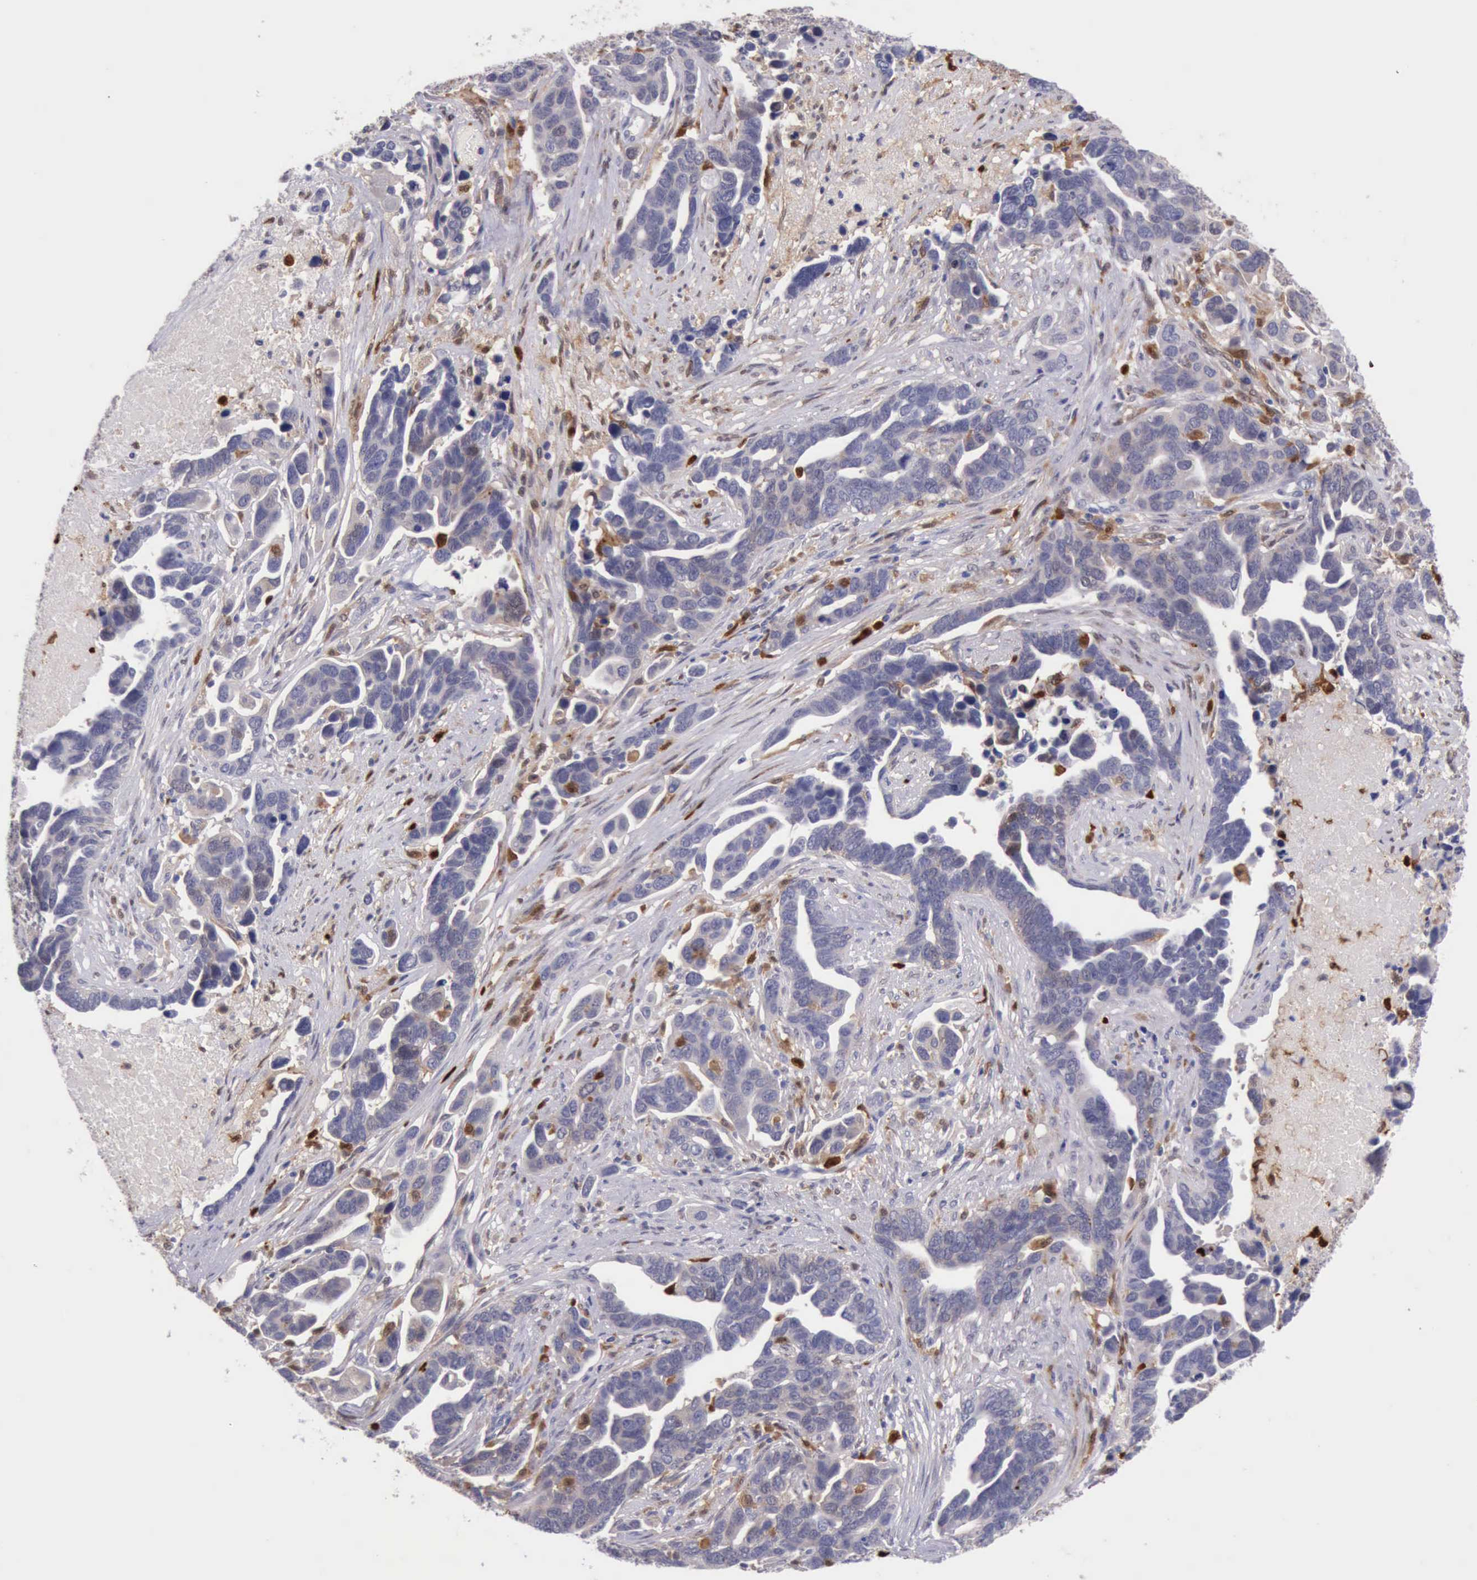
{"staining": {"intensity": "negative", "quantity": "none", "location": "none"}, "tissue": "ovarian cancer", "cell_type": "Tumor cells", "image_type": "cancer", "snomed": [{"axis": "morphology", "description": "Cystadenocarcinoma, serous, NOS"}, {"axis": "topography", "description": "Ovary"}], "caption": "Ovarian cancer (serous cystadenocarcinoma) stained for a protein using immunohistochemistry demonstrates no staining tumor cells.", "gene": "CSTA", "patient": {"sex": "female", "age": 54}}